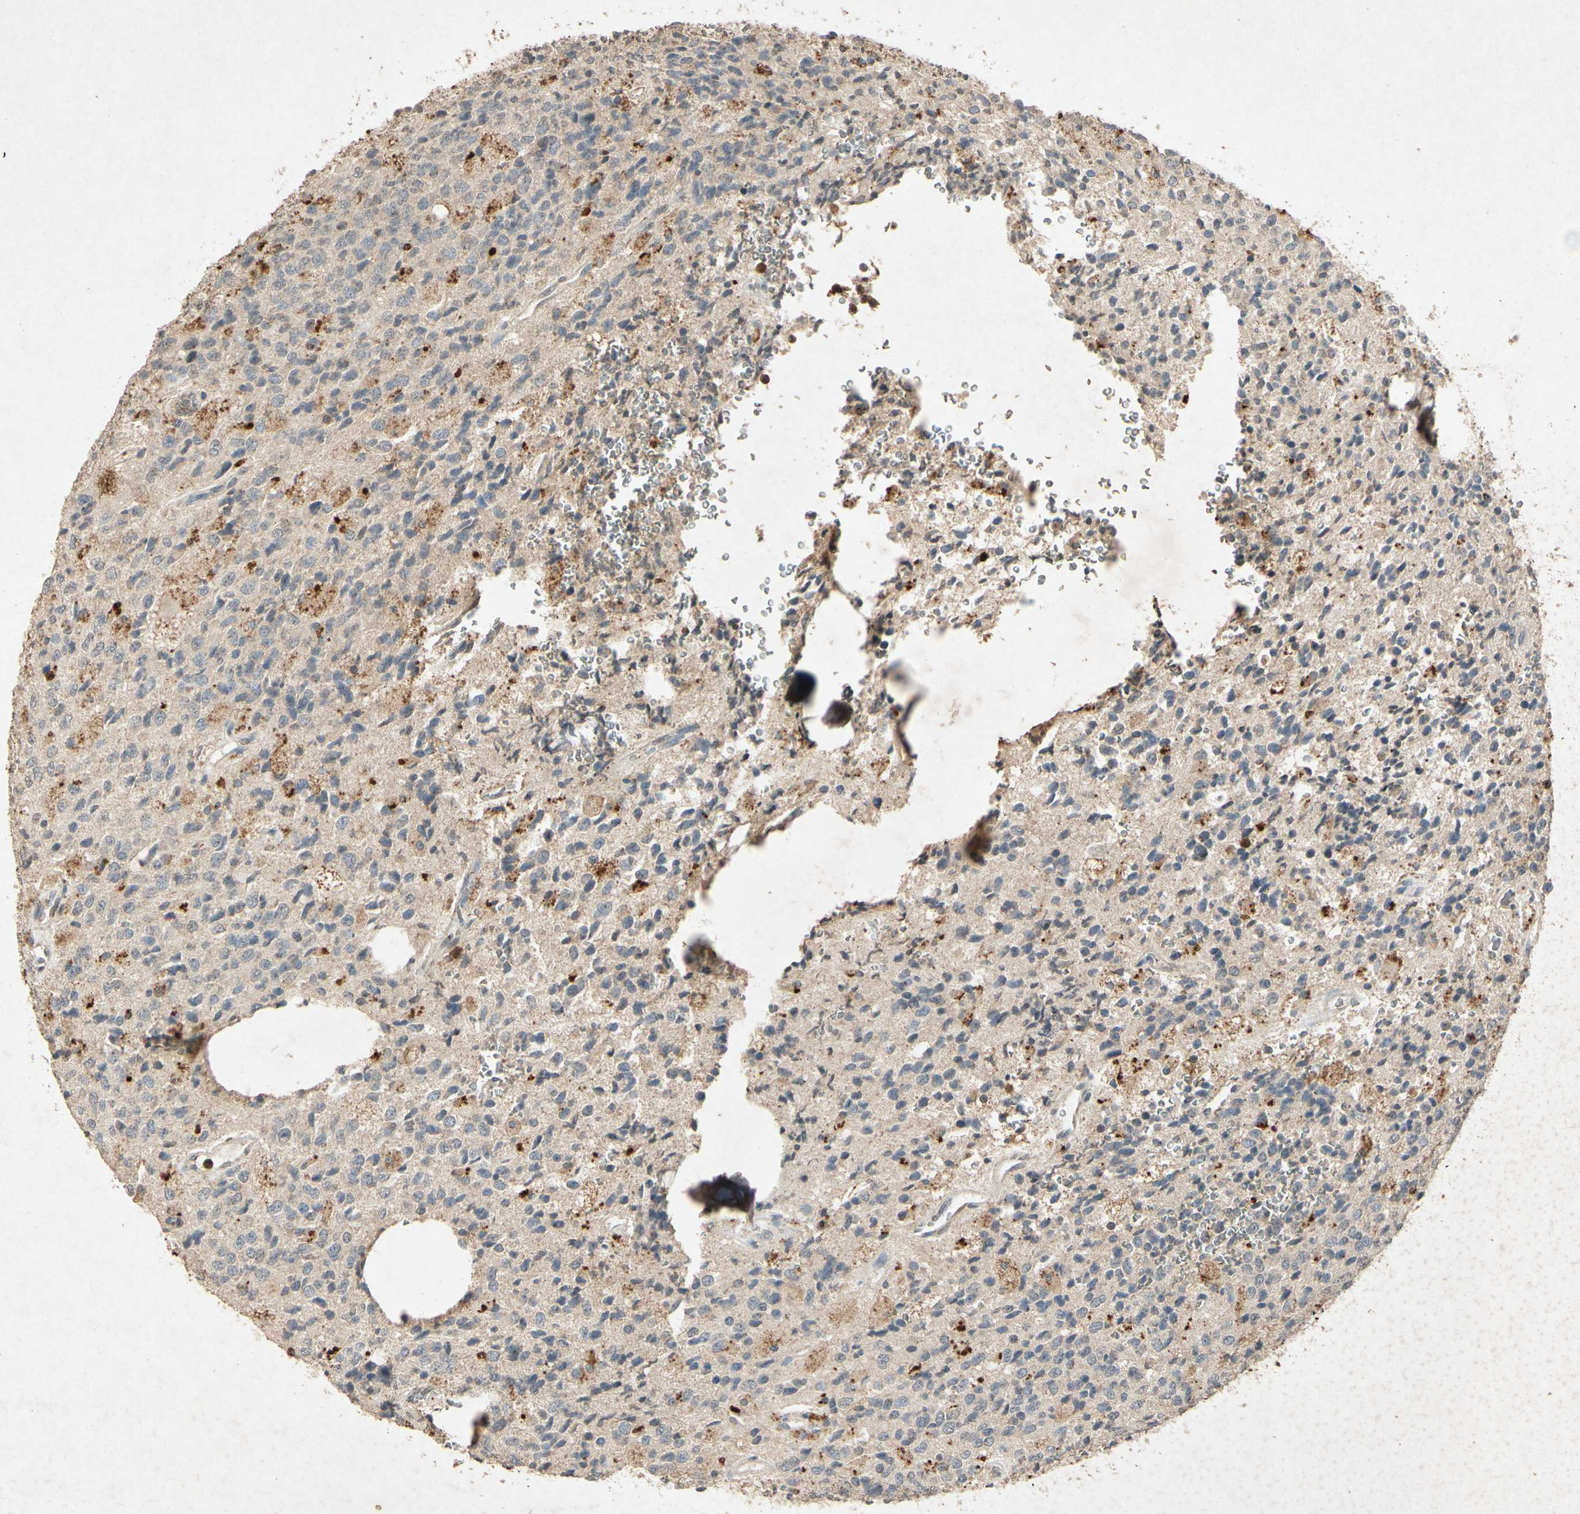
{"staining": {"intensity": "negative", "quantity": "none", "location": "none"}, "tissue": "glioma", "cell_type": "Tumor cells", "image_type": "cancer", "snomed": [{"axis": "morphology", "description": "Glioma, malignant, High grade"}, {"axis": "topography", "description": "pancreas cauda"}], "caption": "Glioma was stained to show a protein in brown. There is no significant staining in tumor cells. (DAB immunohistochemistry (IHC), high magnification).", "gene": "MSRB1", "patient": {"sex": "male", "age": 60}}